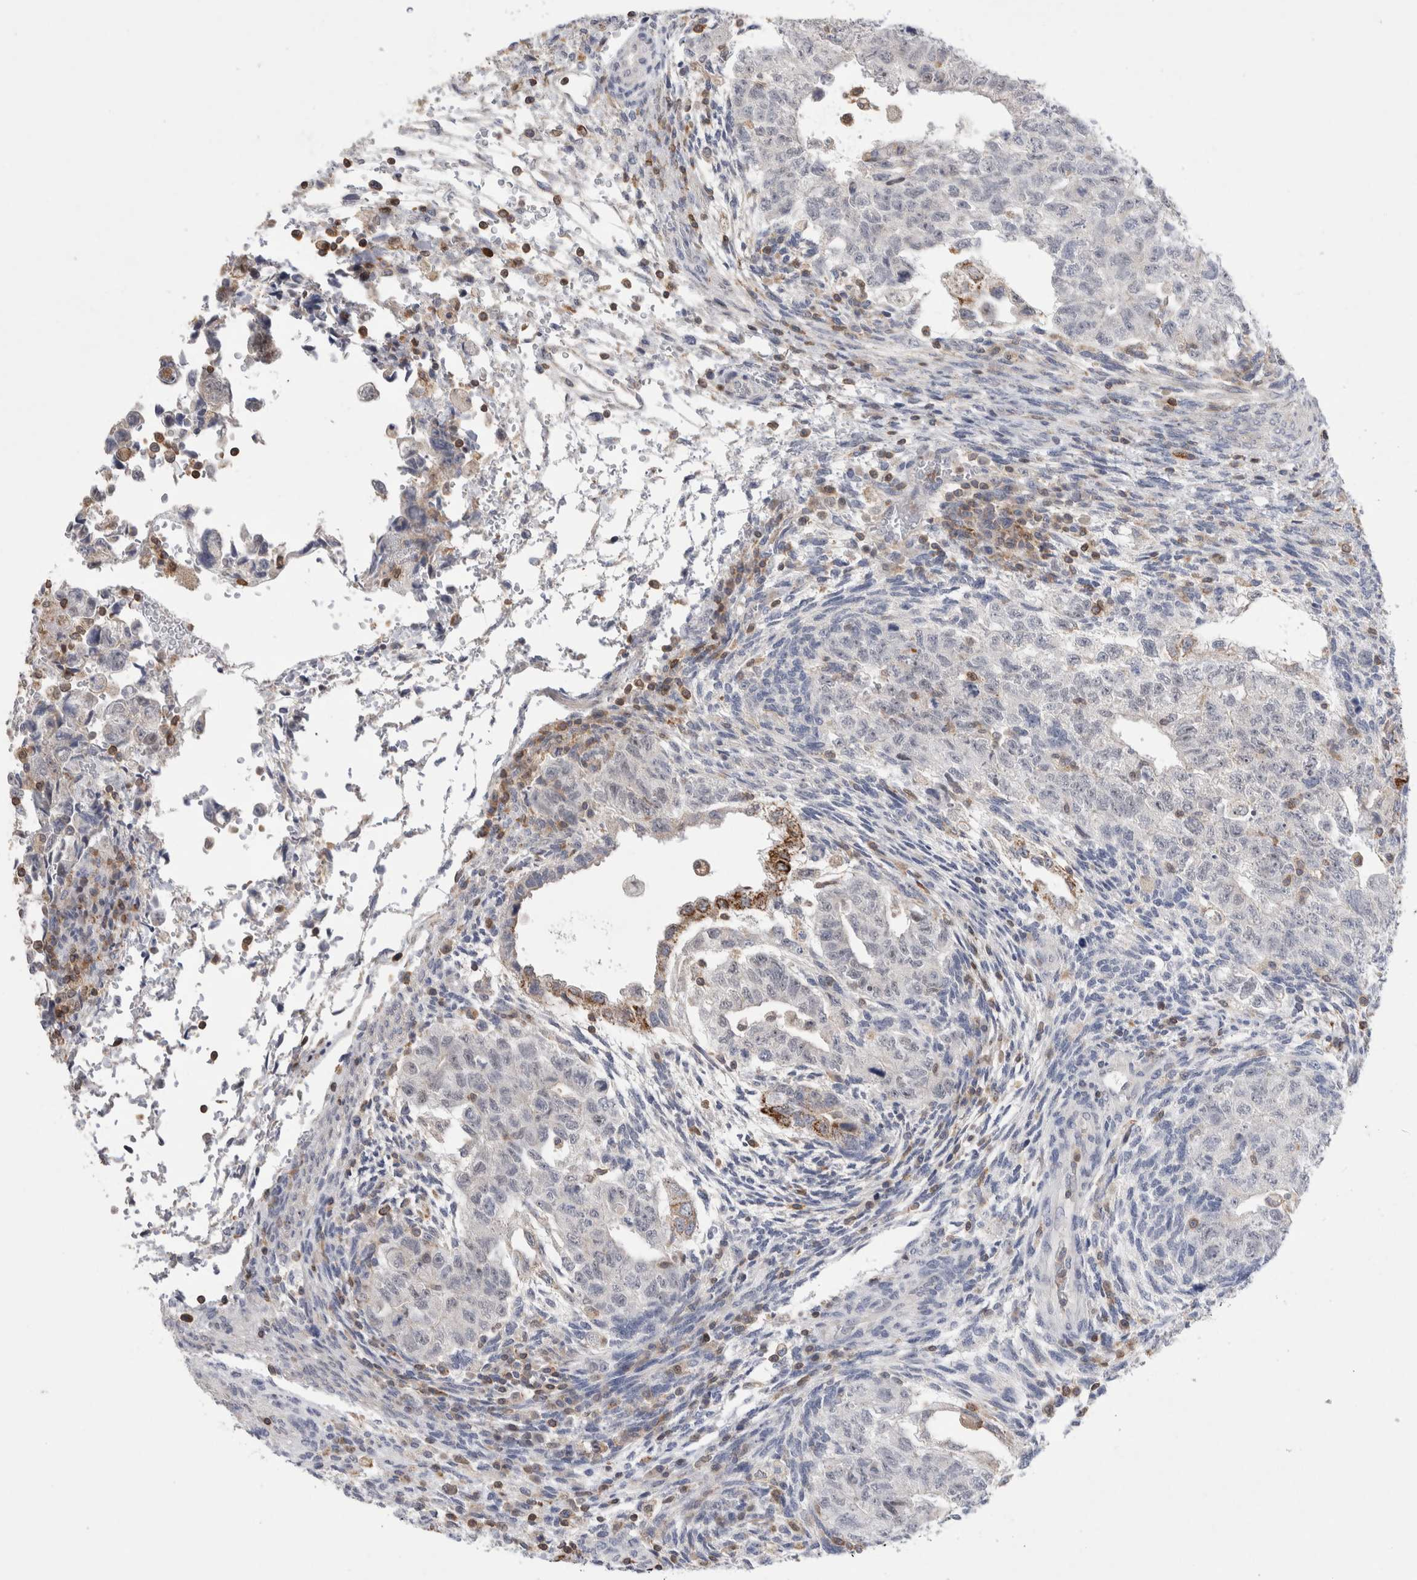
{"staining": {"intensity": "negative", "quantity": "none", "location": "none"}, "tissue": "testis cancer", "cell_type": "Tumor cells", "image_type": "cancer", "snomed": [{"axis": "morphology", "description": "Normal tissue, NOS"}, {"axis": "morphology", "description": "Carcinoma, Embryonal, NOS"}, {"axis": "topography", "description": "Testis"}], "caption": "The micrograph displays no significant staining in tumor cells of testis embryonal carcinoma. (DAB IHC with hematoxylin counter stain).", "gene": "AGMAT", "patient": {"sex": "male", "age": 36}}